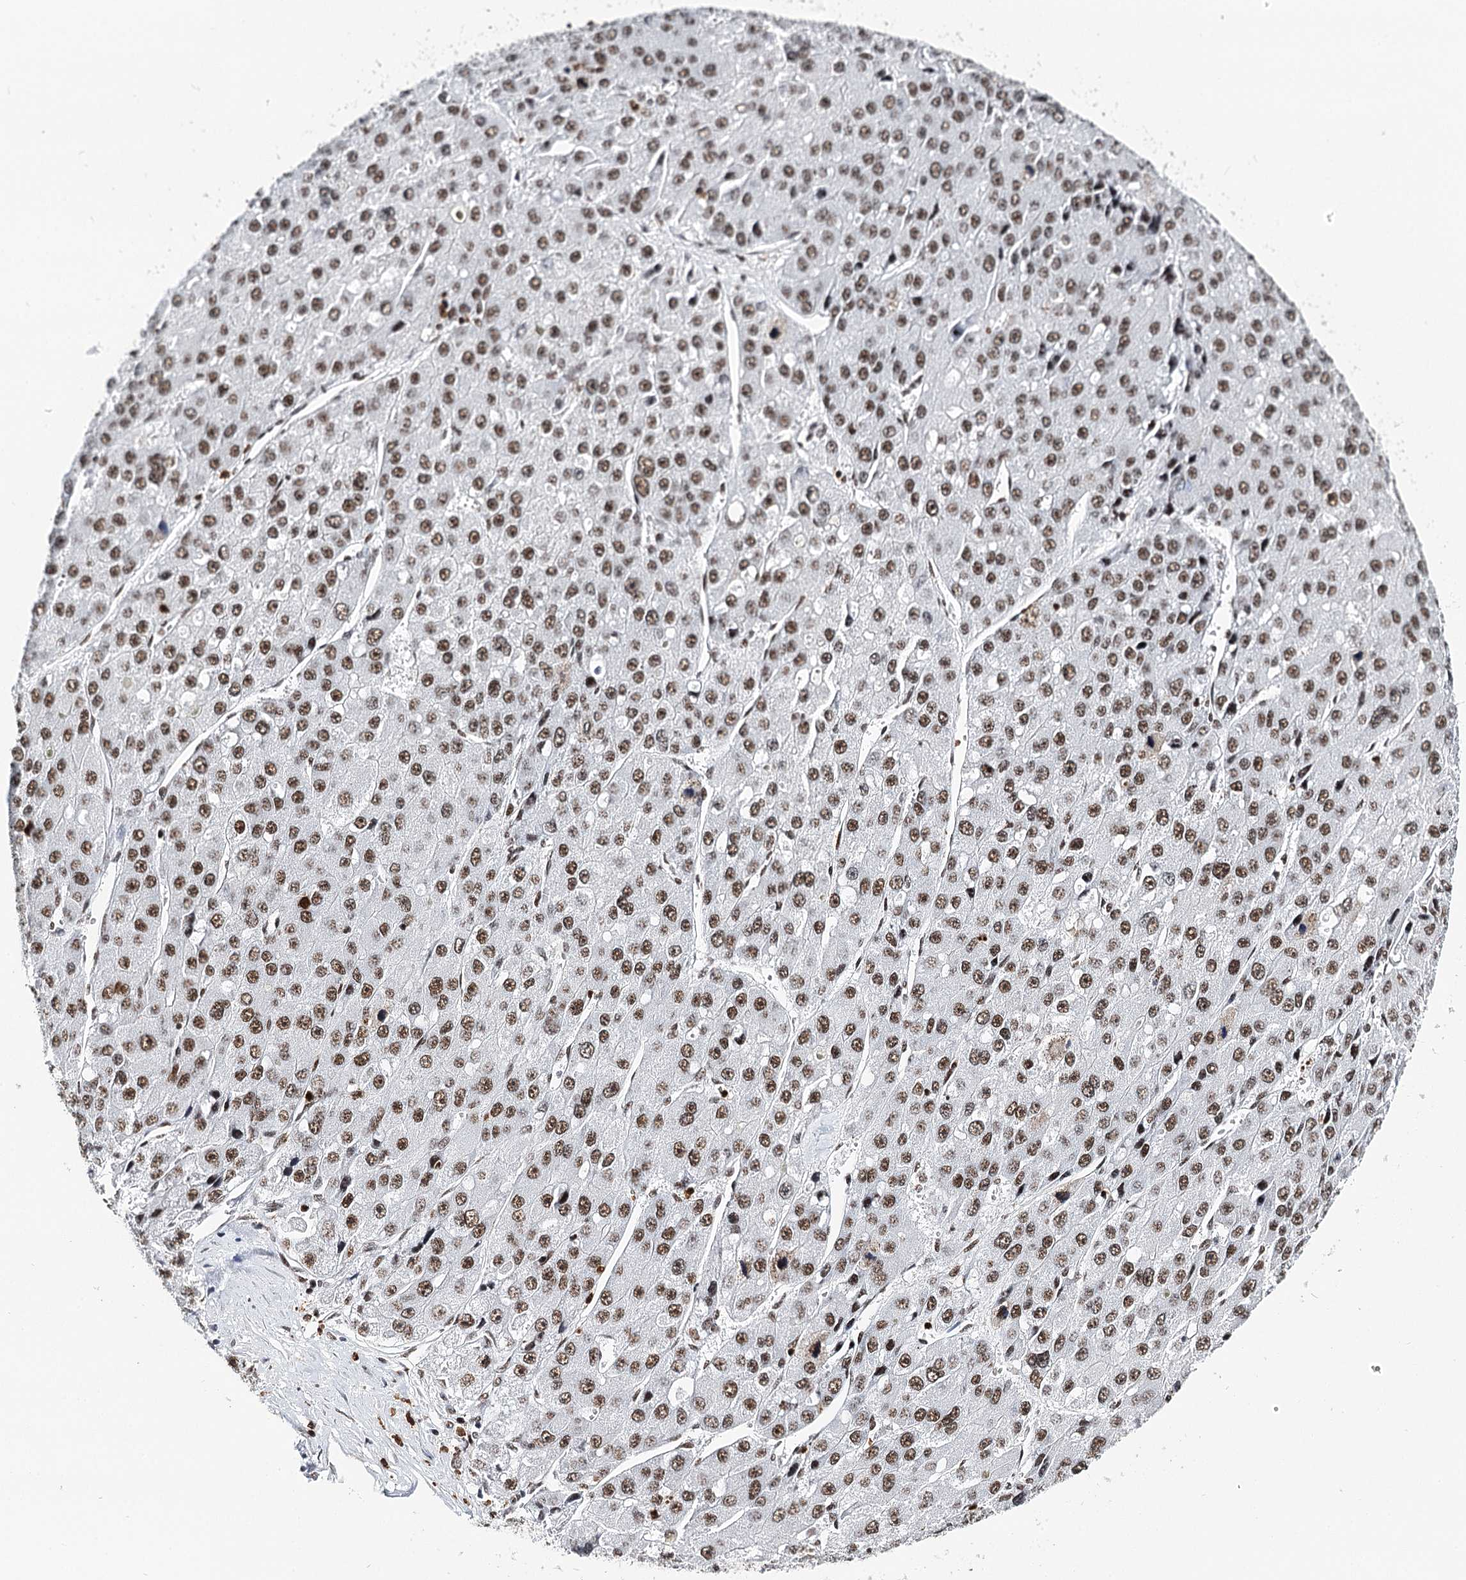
{"staining": {"intensity": "moderate", "quantity": ">75%", "location": "nuclear"}, "tissue": "liver cancer", "cell_type": "Tumor cells", "image_type": "cancer", "snomed": [{"axis": "morphology", "description": "Carcinoma, Hepatocellular, NOS"}, {"axis": "topography", "description": "Liver"}], "caption": "Immunohistochemistry (IHC) image of neoplastic tissue: human liver cancer (hepatocellular carcinoma) stained using immunohistochemistry demonstrates medium levels of moderate protein expression localized specifically in the nuclear of tumor cells, appearing as a nuclear brown color.", "gene": "BARD1", "patient": {"sex": "female", "age": 73}}